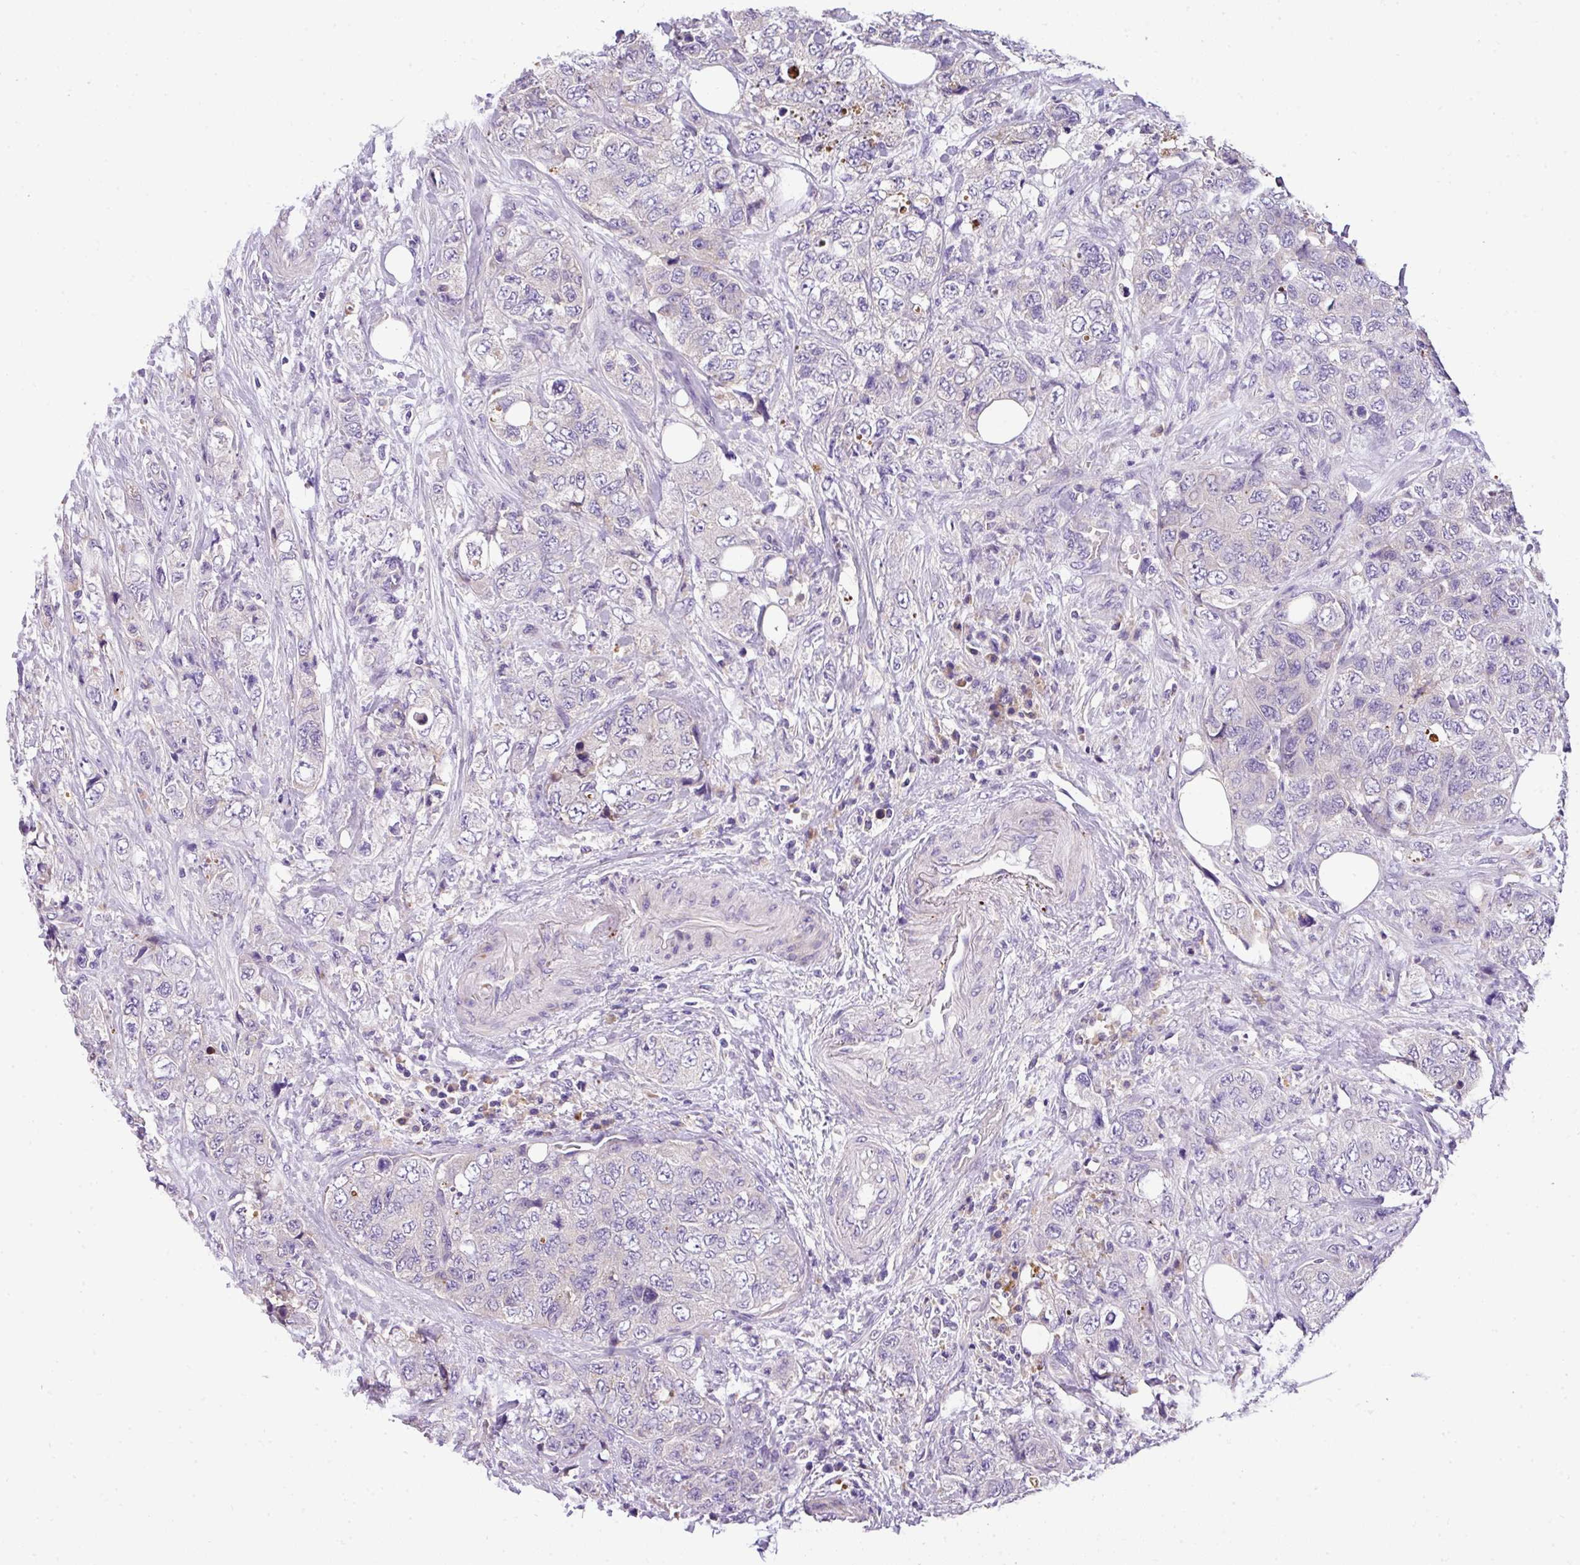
{"staining": {"intensity": "negative", "quantity": "none", "location": "none"}, "tissue": "urothelial cancer", "cell_type": "Tumor cells", "image_type": "cancer", "snomed": [{"axis": "morphology", "description": "Urothelial carcinoma, High grade"}, {"axis": "topography", "description": "Urinary bladder"}], "caption": "This is an immunohistochemistry micrograph of human urothelial carcinoma (high-grade). There is no expression in tumor cells.", "gene": "ANXA2R", "patient": {"sex": "female", "age": 78}}